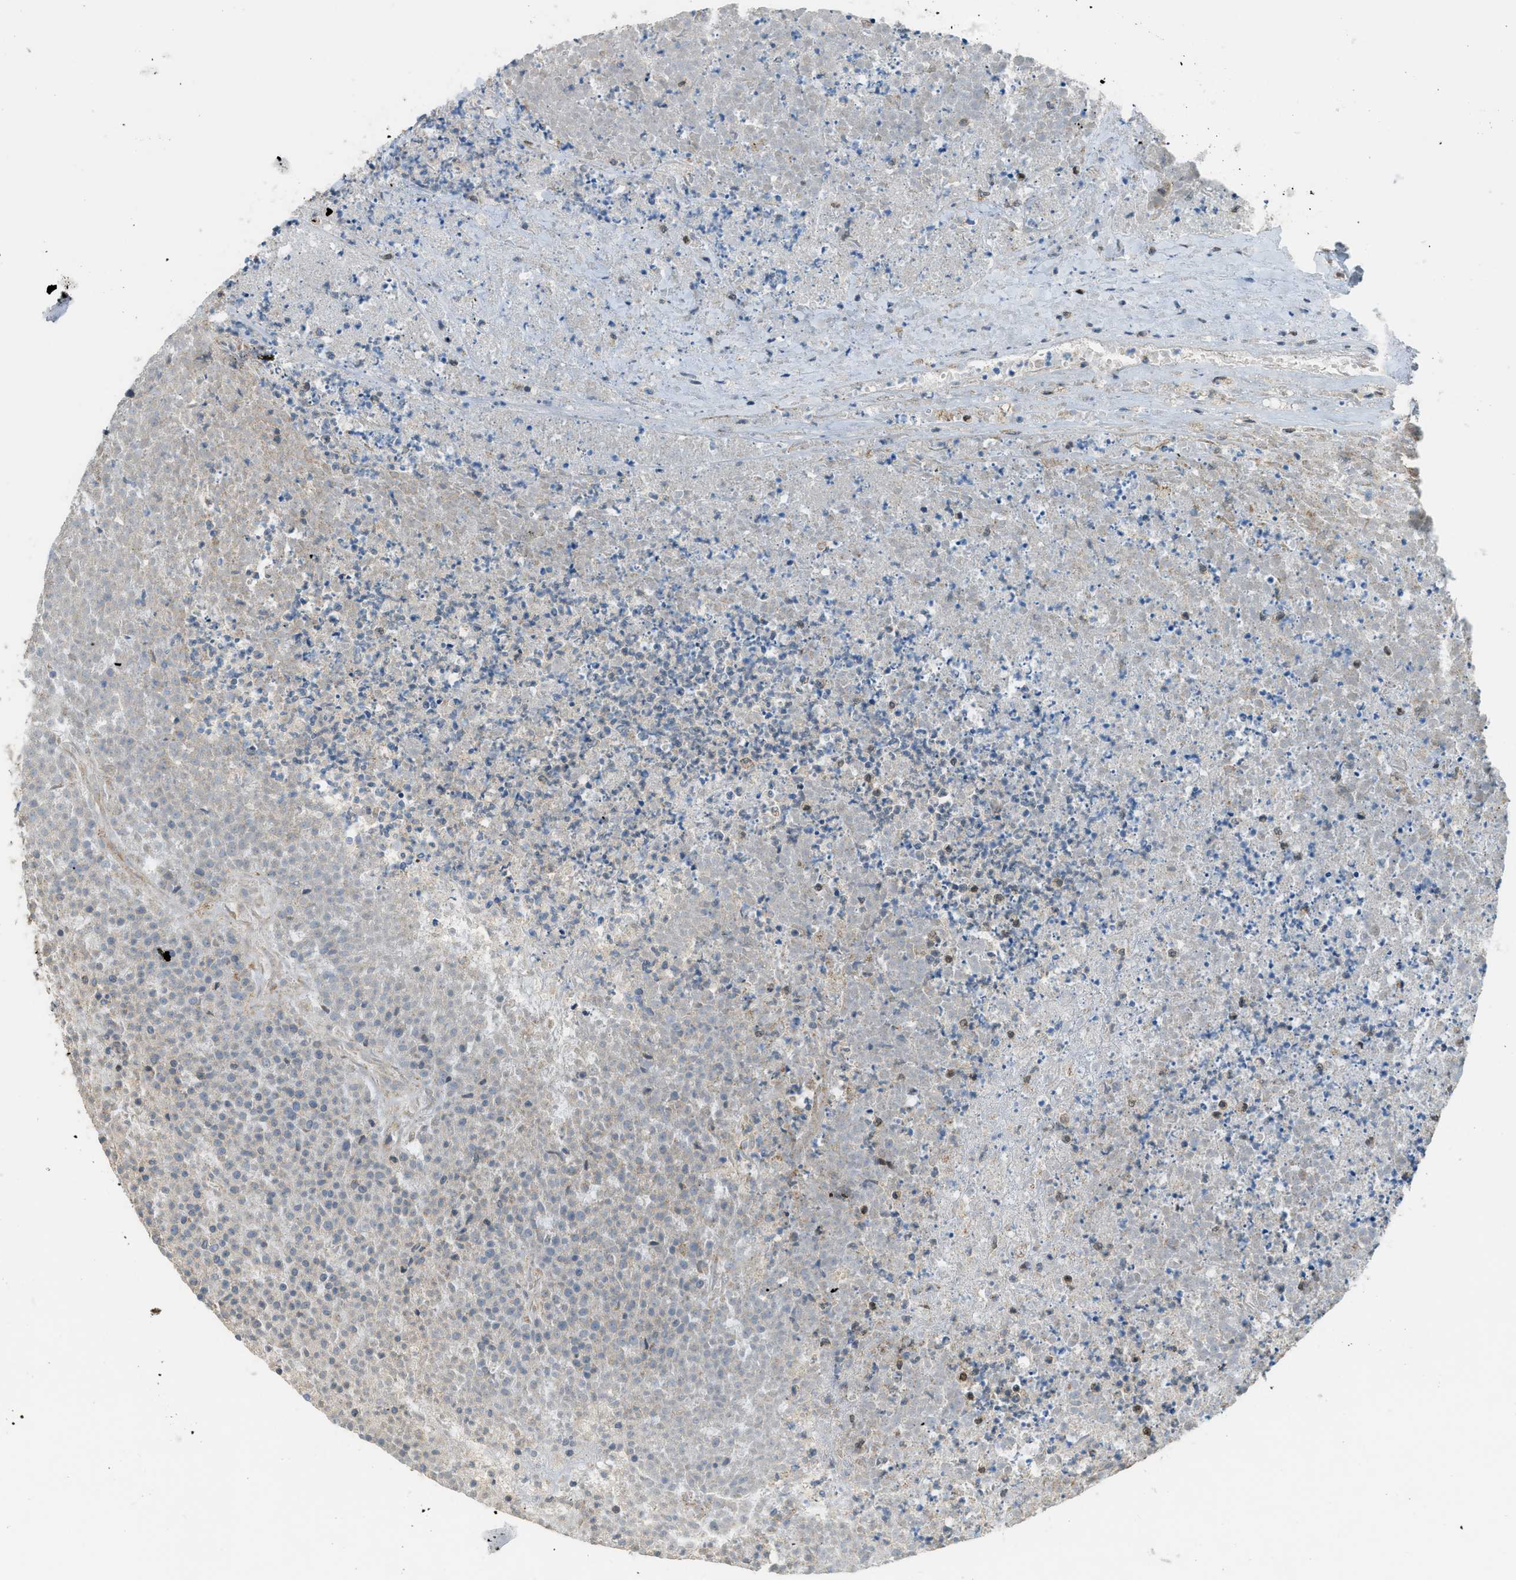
{"staining": {"intensity": "weak", "quantity": "25%-75%", "location": "nuclear"}, "tissue": "testis cancer", "cell_type": "Tumor cells", "image_type": "cancer", "snomed": [{"axis": "morphology", "description": "Seminoma, NOS"}, {"axis": "topography", "description": "Testis"}], "caption": "The histopathology image exhibits a brown stain indicating the presence of a protein in the nuclear of tumor cells in testis cancer (seminoma). The staining is performed using DAB (3,3'-diaminobenzidine) brown chromogen to label protein expression. The nuclei are counter-stained blue using hematoxylin.", "gene": "CCDC186", "patient": {"sex": "male", "age": 59}}